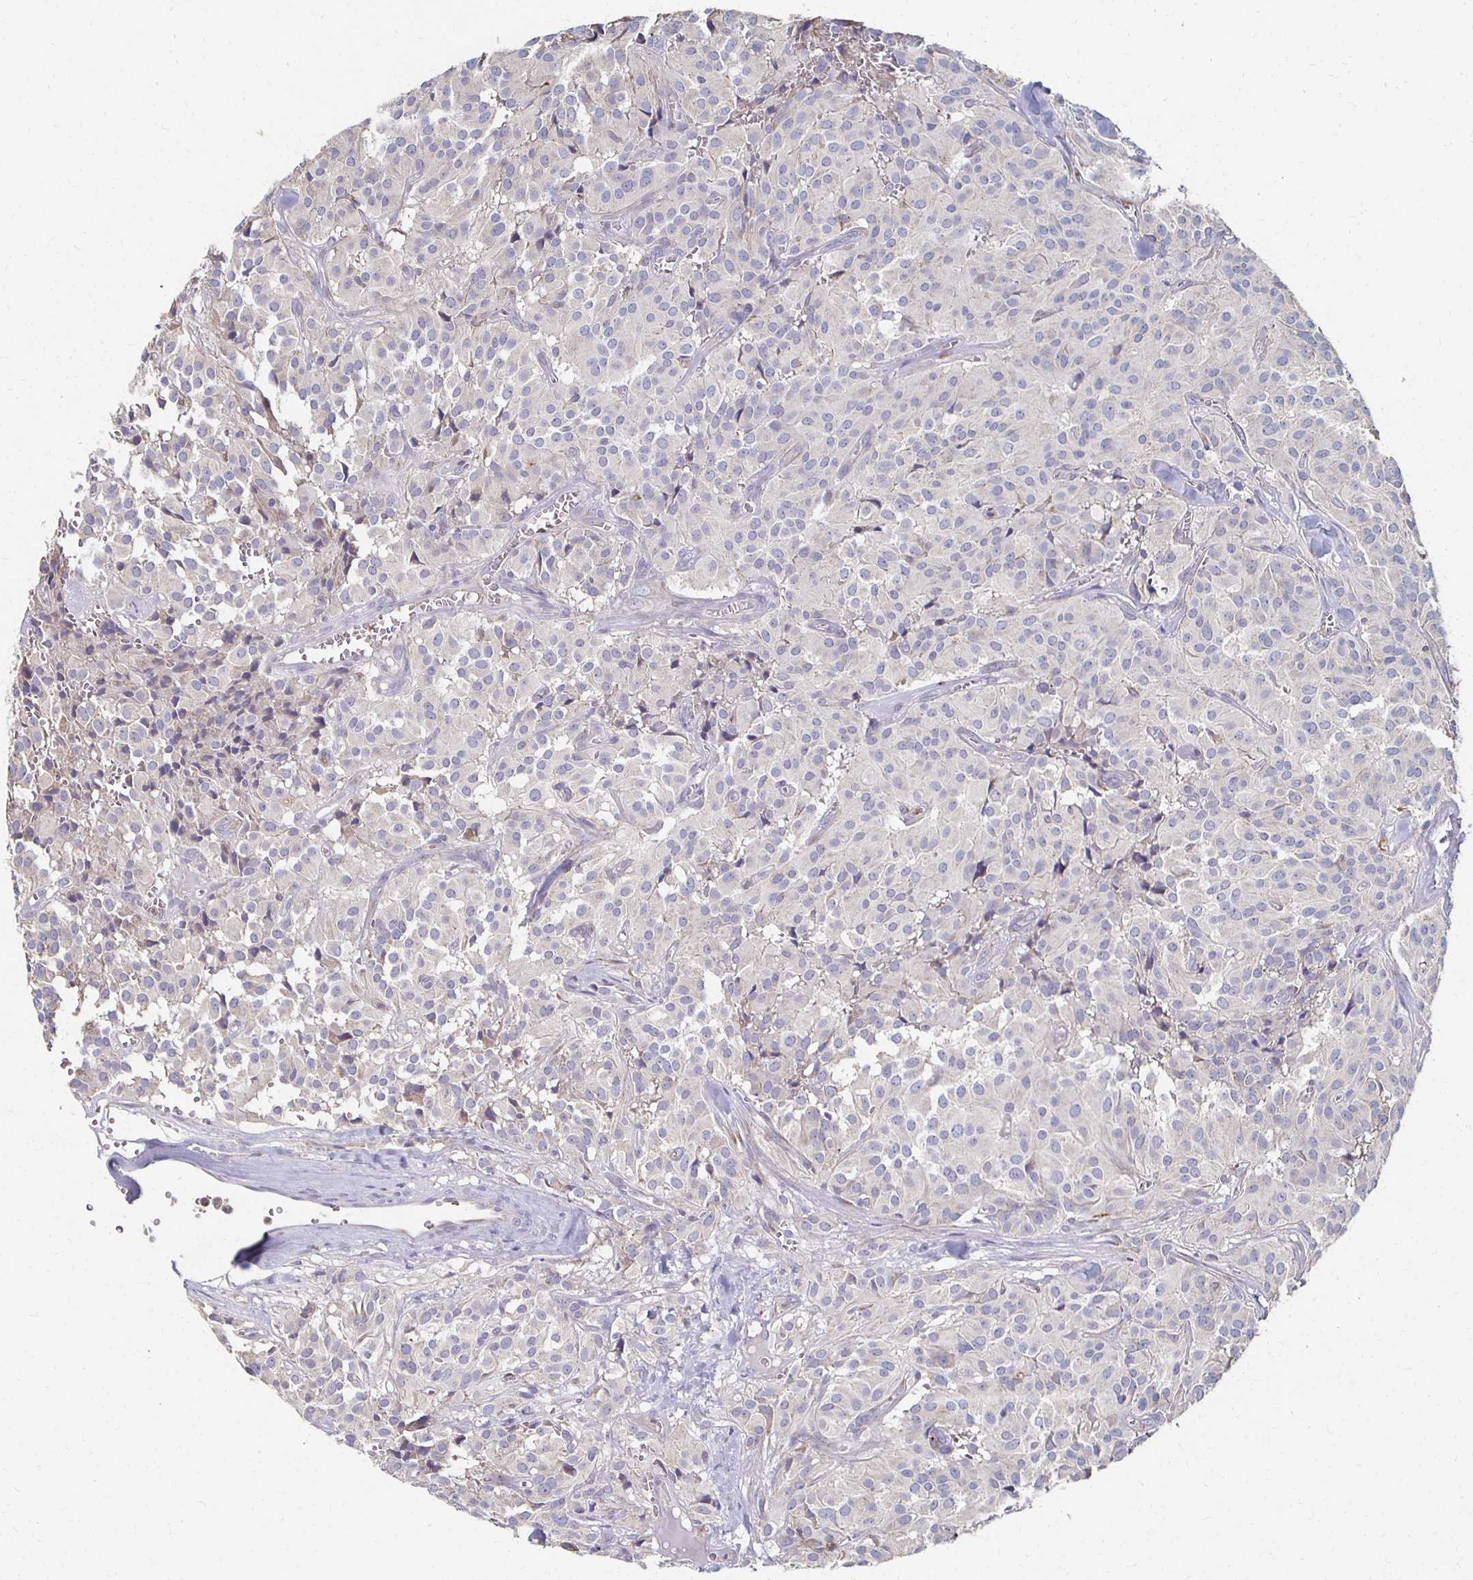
{"staining": {"intensity": "negative", "quantity": "none", "location": "none"}, "tissue": "glioma", "cell_type": "Tumor cells", "image_type": "cancer", "snomed": [{"axis": "morphology", "description": "Glioma, malignant, Low grade"}, {"axis": "topography", "description": "Brain"}], "caption": "The micrograph shows no staining of tumor cells in glioma.", "gene": "CX3CR1", "patient": {"sex": "male", "age": 42}}